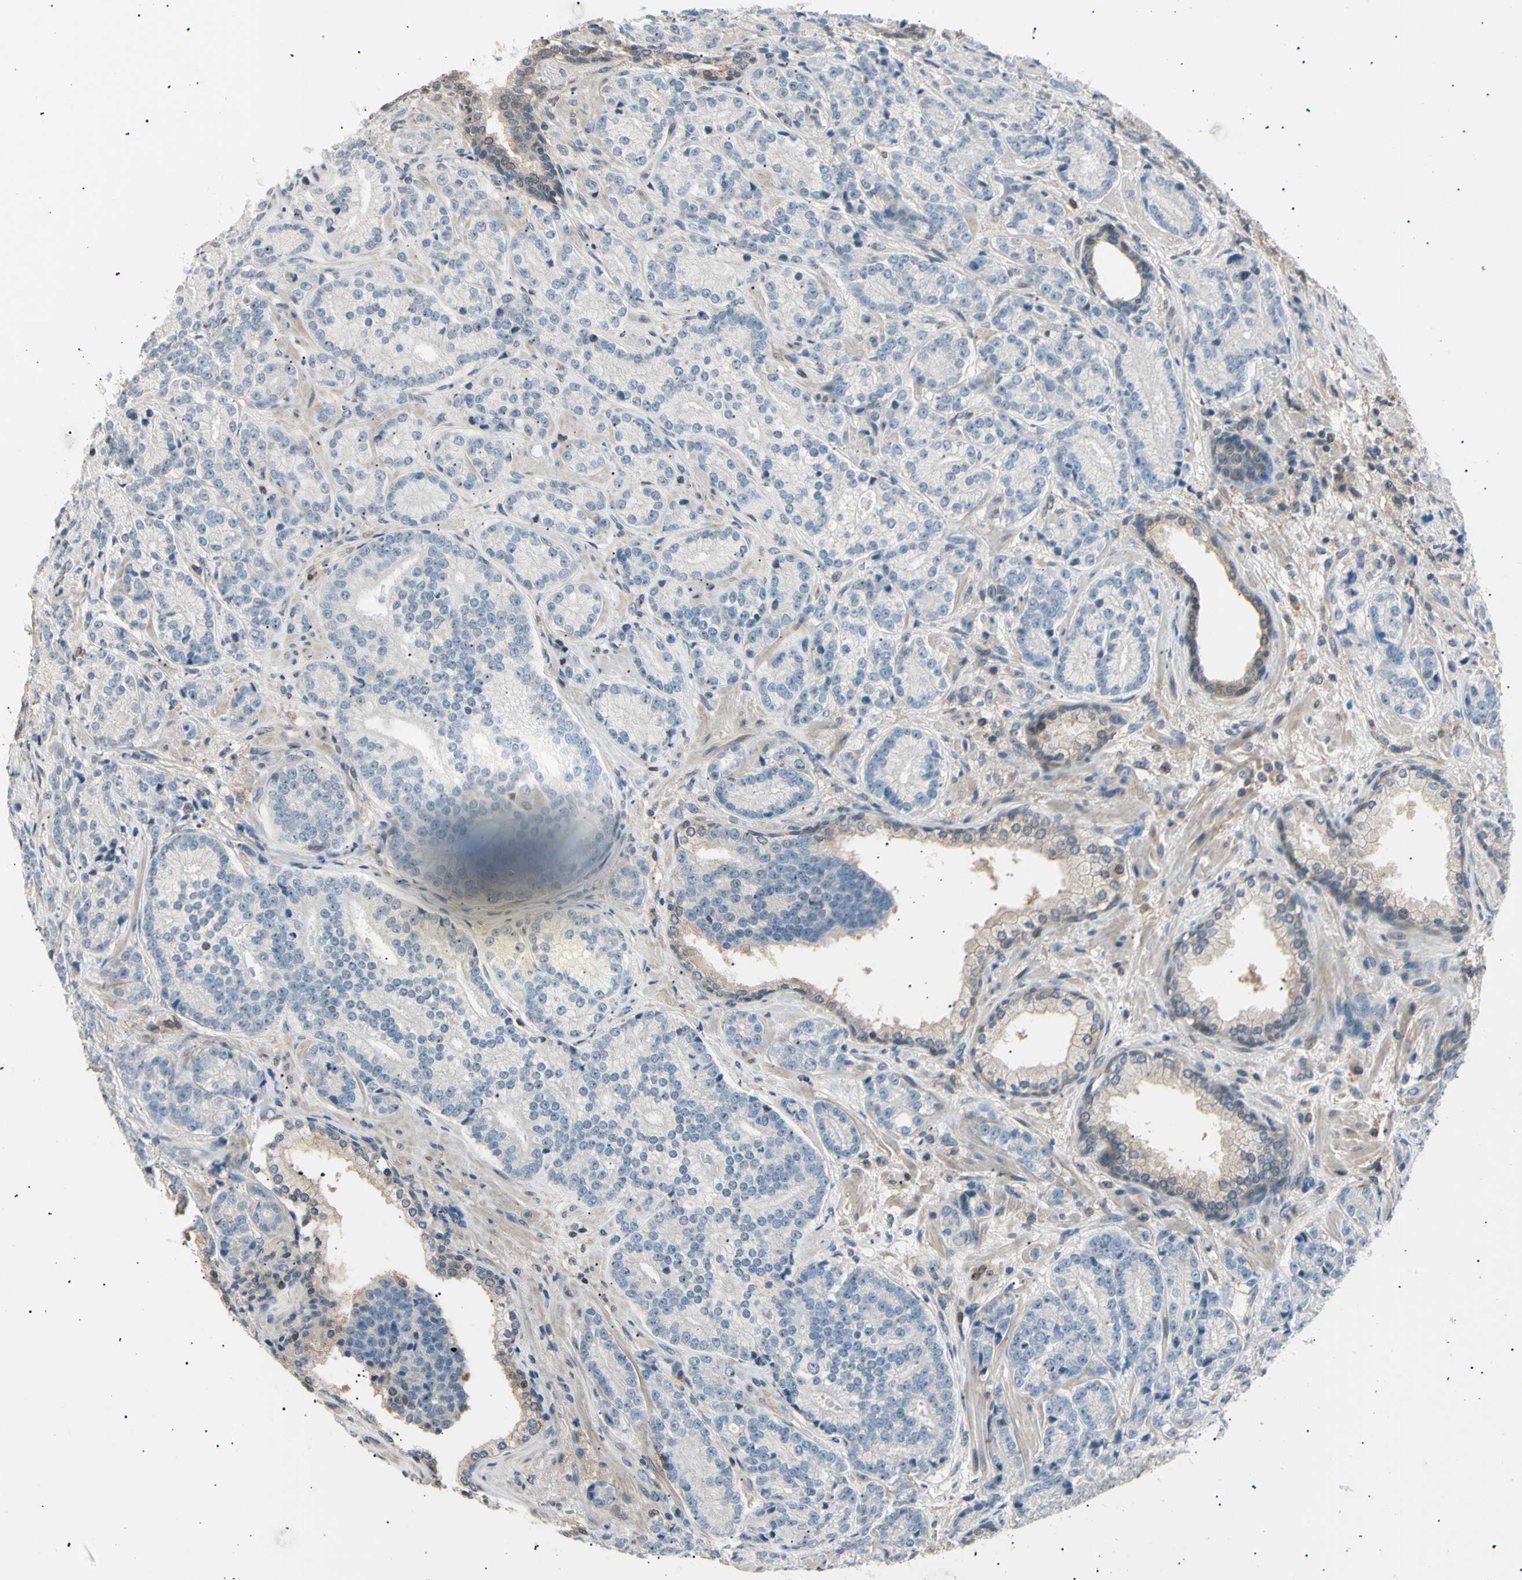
{"staining": {"intensity": "weak", "quantity": "<25%", "location": "cytoplasmic/membranous"}, "tissue": "prostate cancer", "cell_type": "Tumor cells", "image_type": "cancer", "snomed": [{"axis": "morphology", "description": "Adenocarcinoma, High grade"}, {"axis": "topography", "description": "Prostate"}], "caption": "High power microscopy micrograph of an IHC photomicrograph of prostate adenocarcinoma (high-grade), revealing no significant staining in tumor cells.", "gene": "LHPP", "patient": {"sex": "male", "age": 61}}